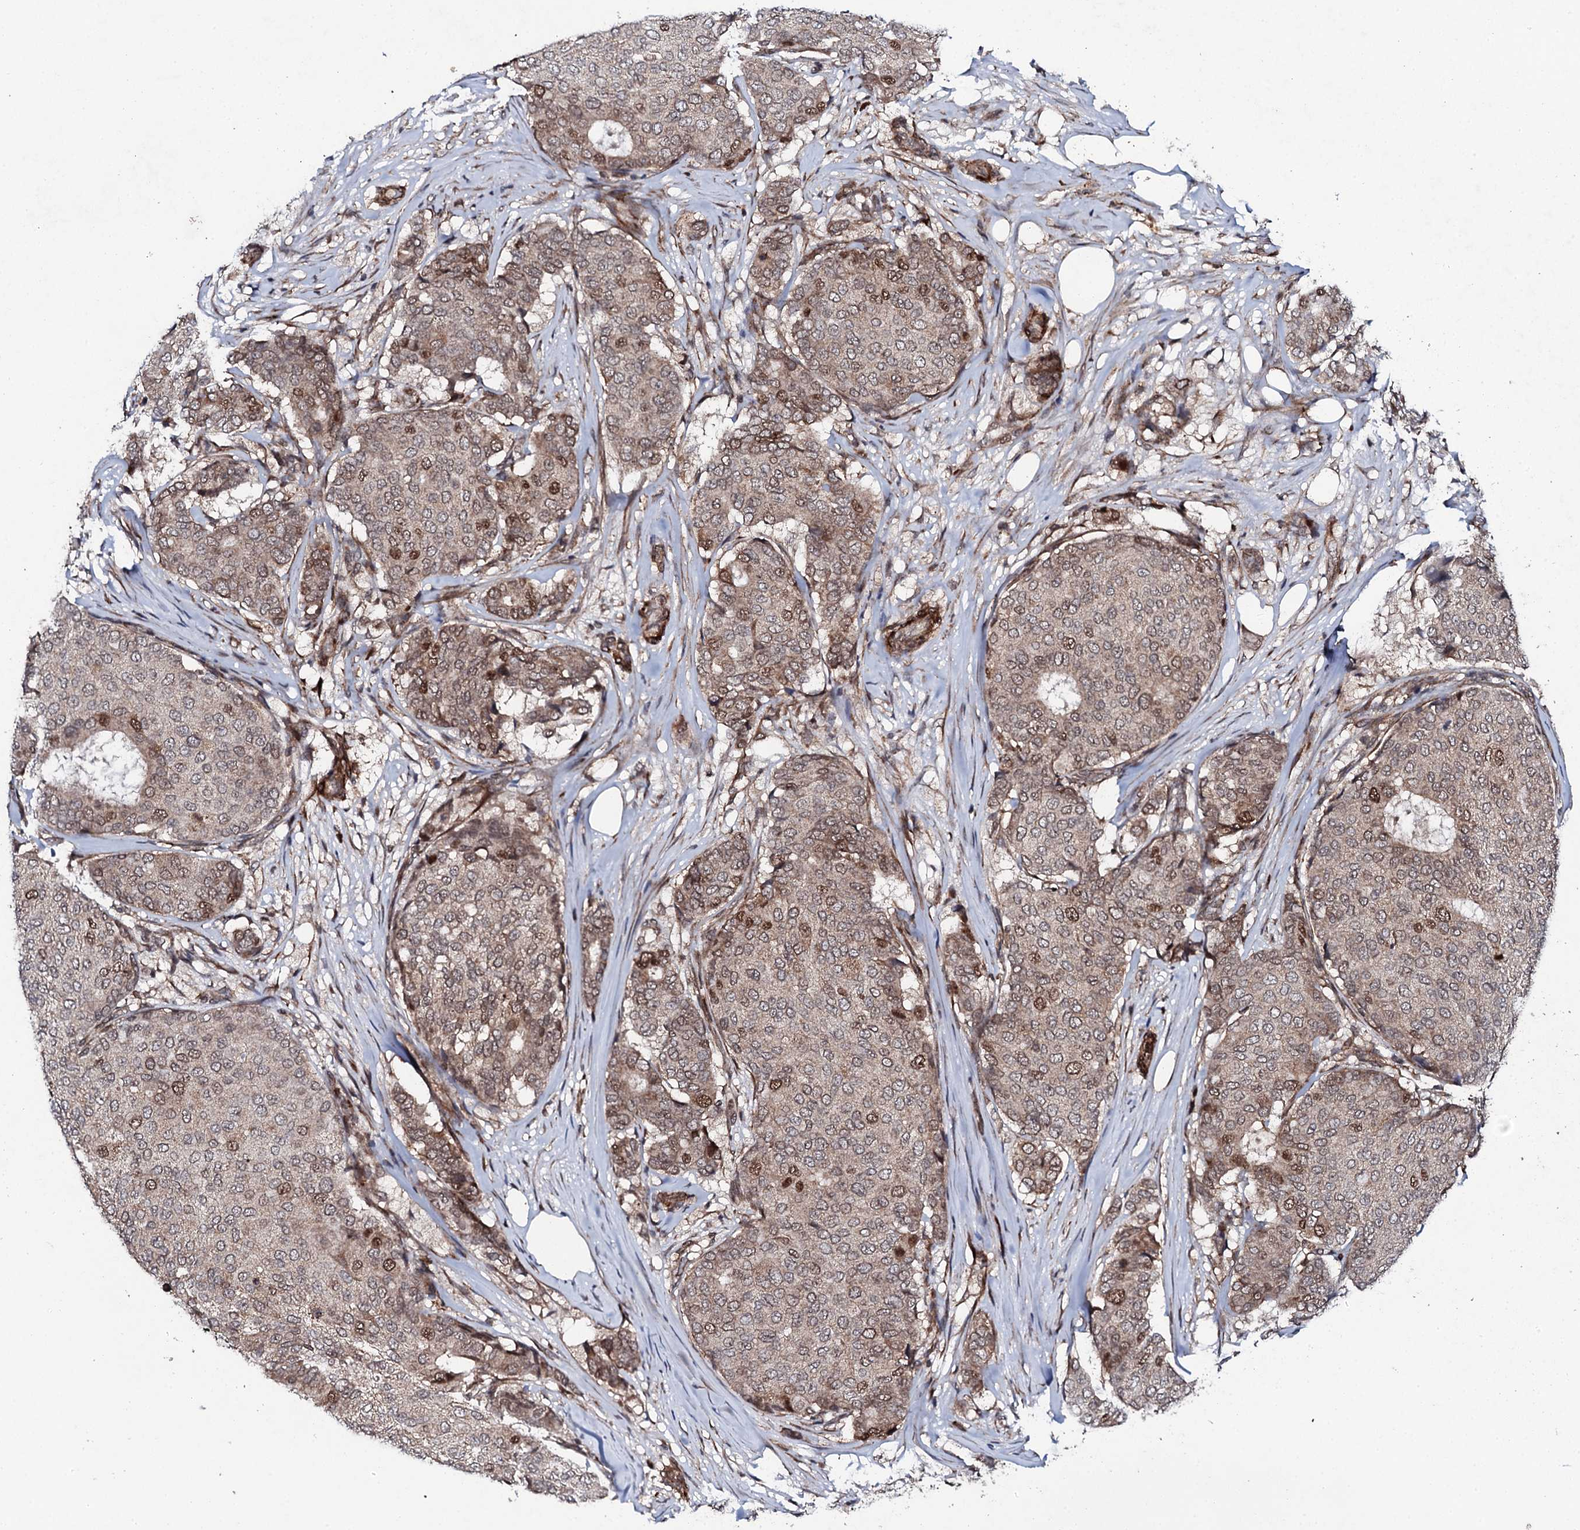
{"staining": {"intensity": "weak", "quantity": "25%-75%", "location": "cytoplasmic/membranous,nuclear"}, "tissue": "breast cancer", "cell_type": "Tumor cells", "image_type": "cancer", "snomed": [{"axis": "morphology", "description": "Duct carcinoma"}, {"axis": "topography", "description": "Breast"}], "caption": "This is a micrograph of immunohistochemistry staining of breast cancer, which shows weak positivity in the cytoplasmic/membranous and nuclear of tumor cells.", "gene": "FAM111A", "patient": {"sex": "female", "age": 75}}